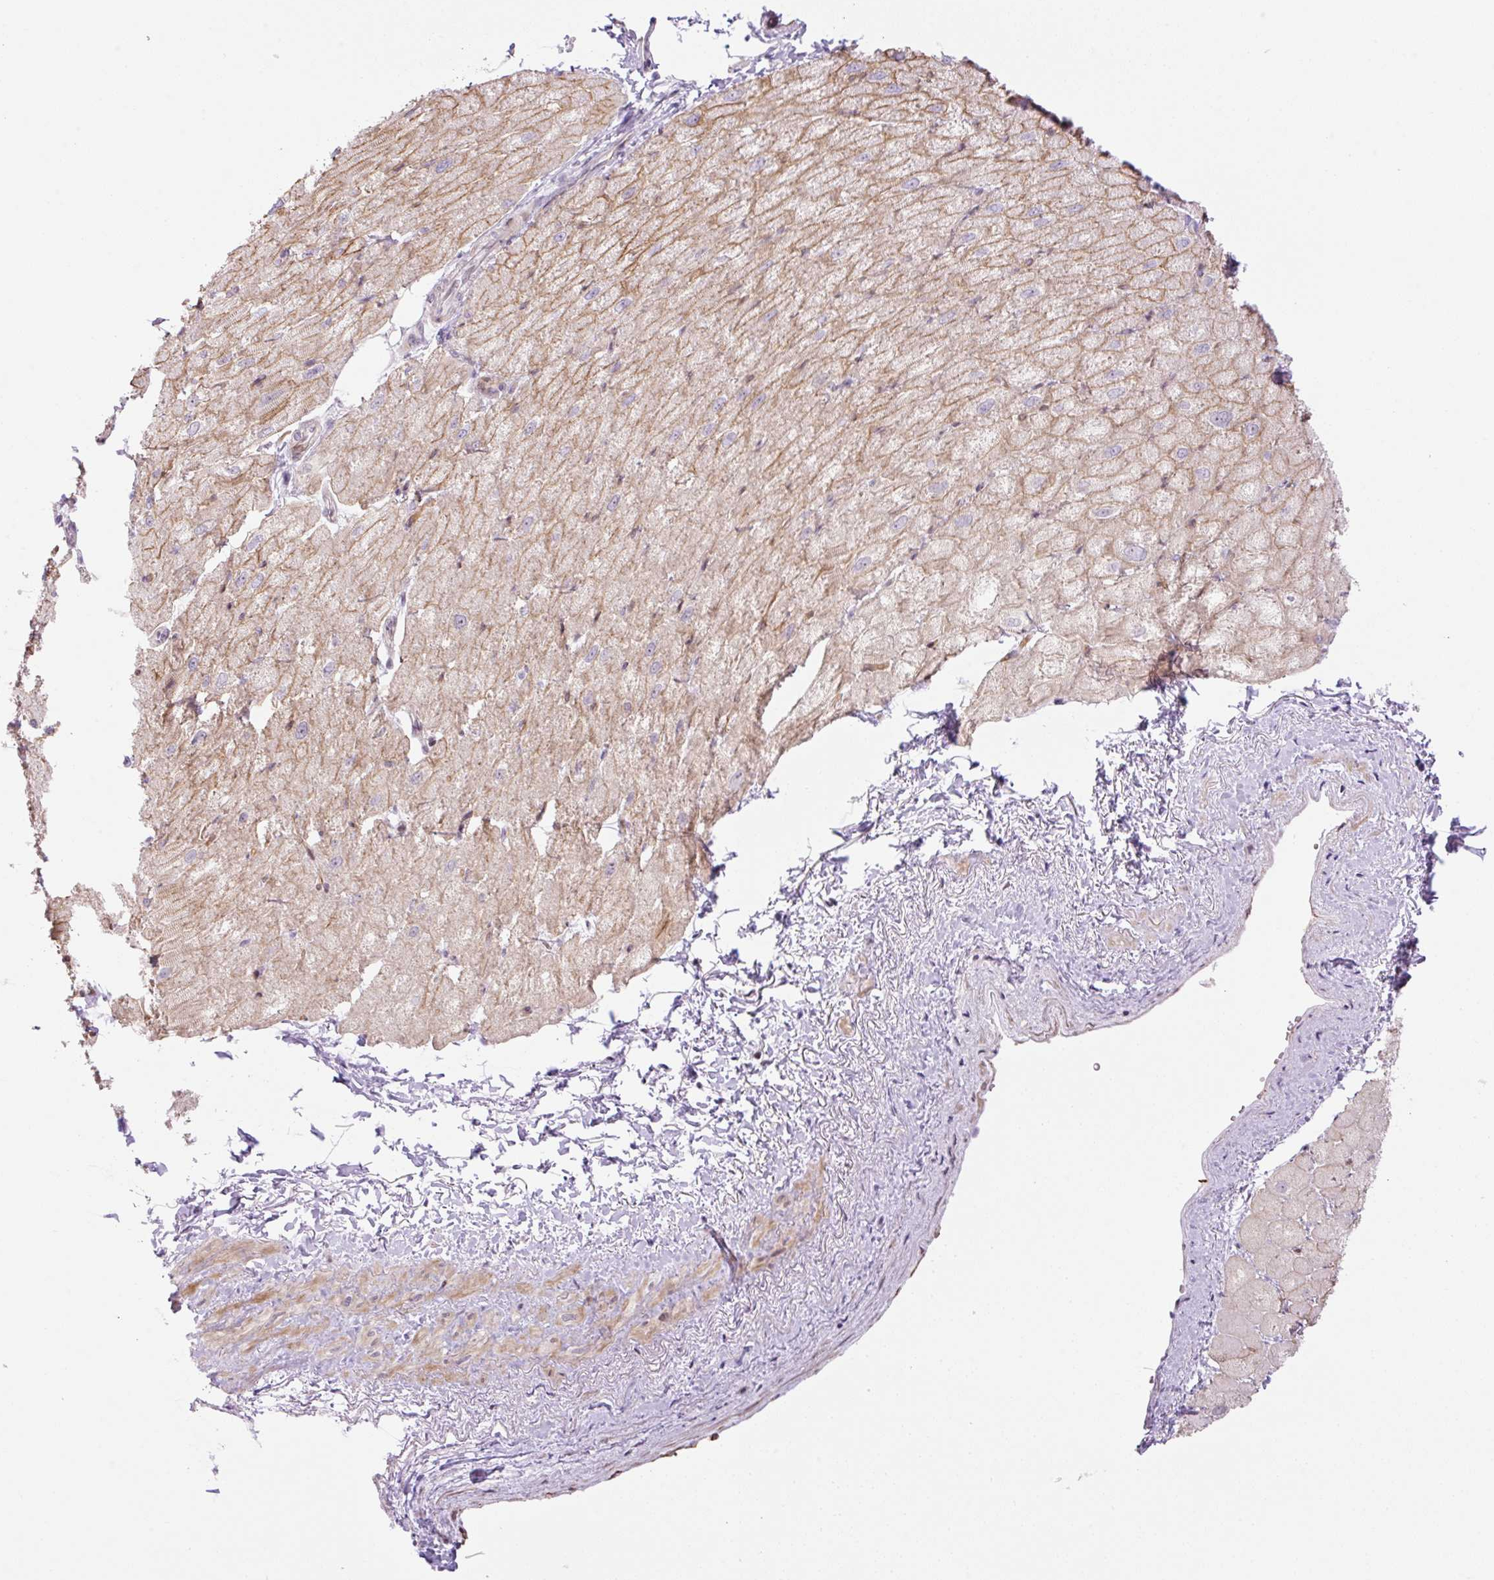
{"staining": {"intensity": "moderate", "quantity": ">75%", "location": "cytoplasmic/membranous"}, "tissue": "heart muscle", "cell_type": "Cardiomyocytes", "image_type": "normal", "snomed": [{"axis": "morphology", "description": "Normal tissue, NOS"}, {"axis": "topography", "description": "Heart"}], "caption": "Unremarkable heart muscle exhibits moderate cytoplasmic/membranous staining in approximately >75% of cardiomyocytes, visualized by immunohistochemistry. (IHC, brightfield microscopy, high magnification).", "gene": "ENSG00000268750", "patient": {"sex": "male", "age": 62}}